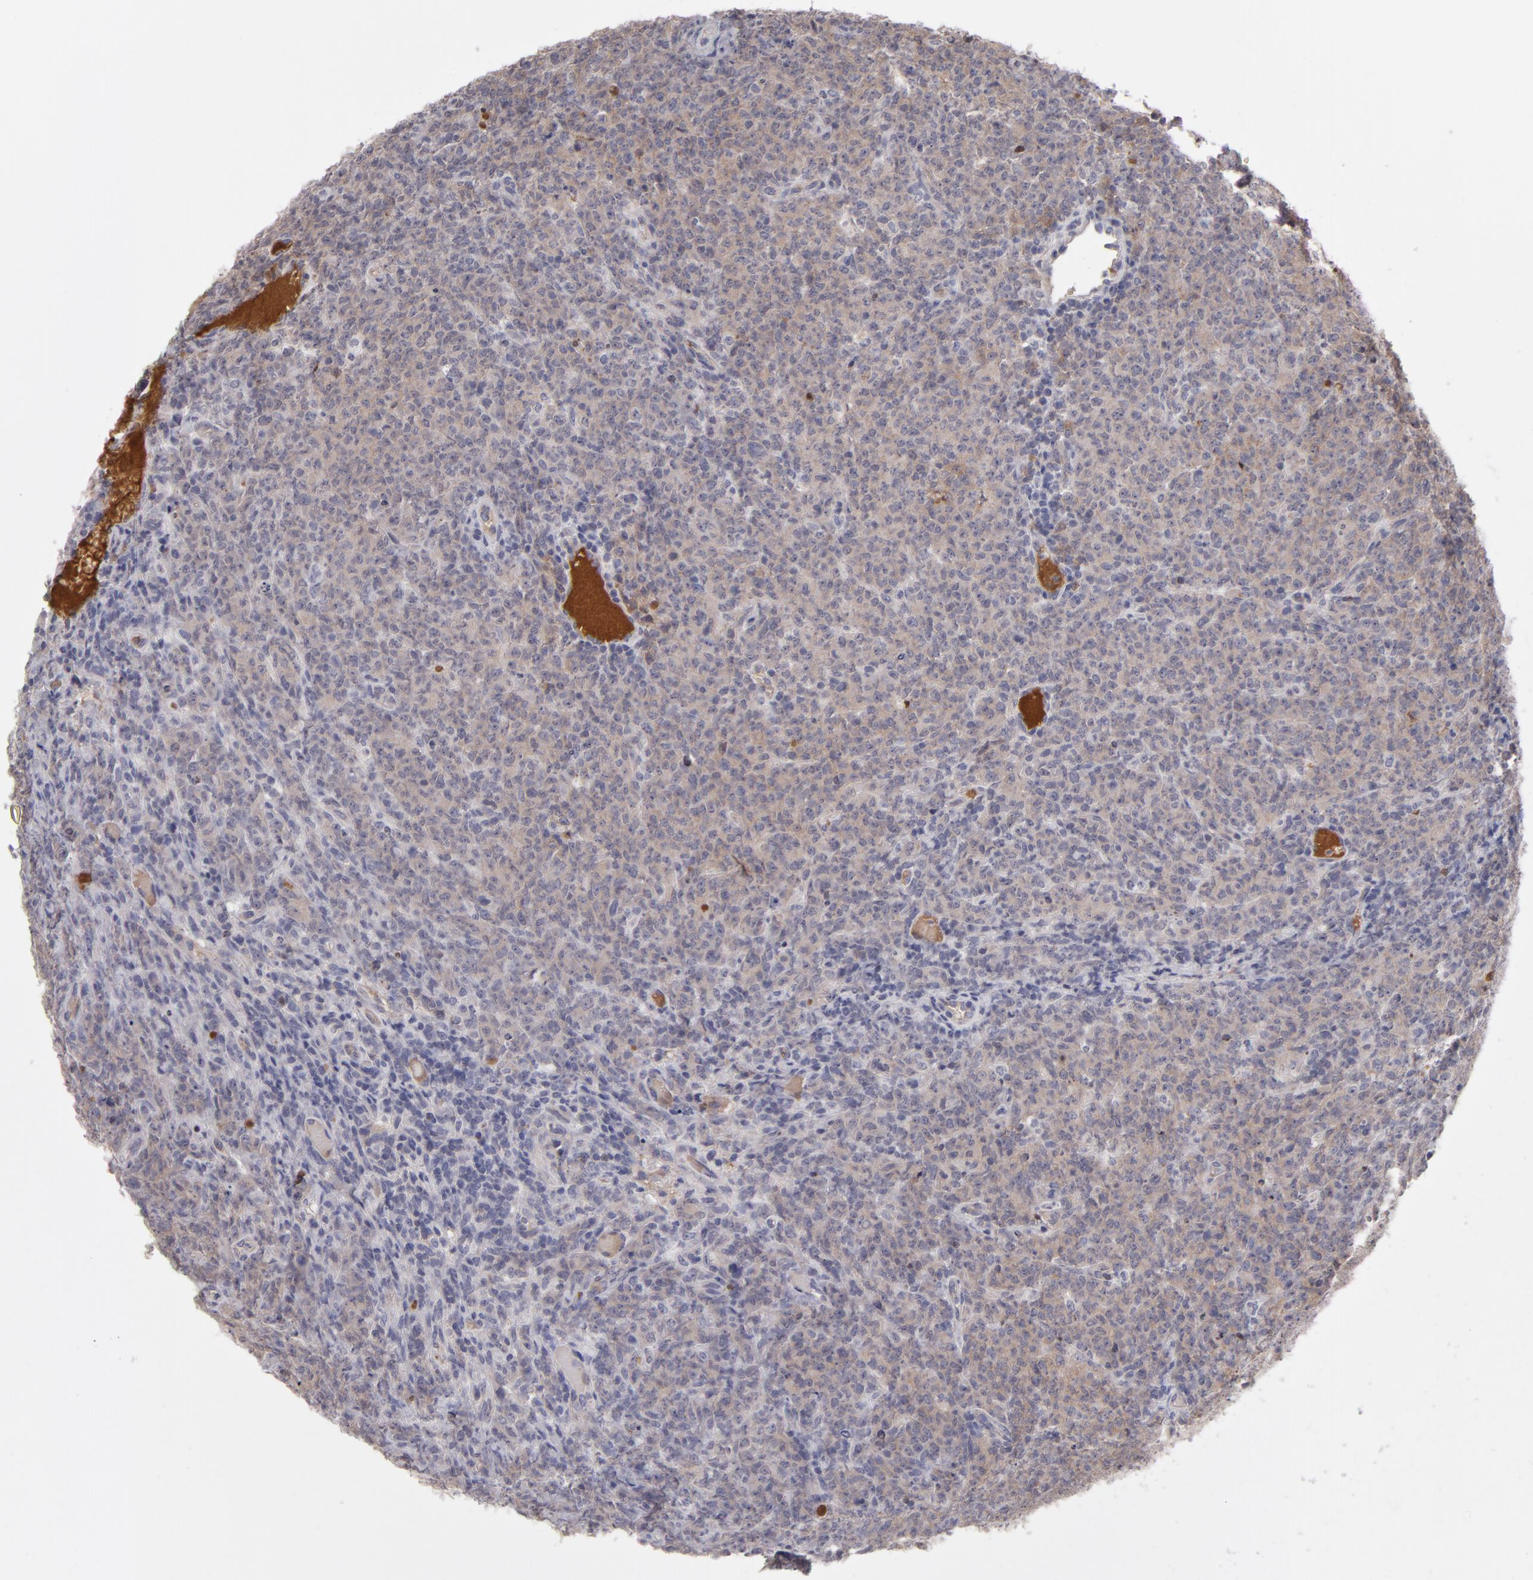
{"staining": {"intensity": "weak", "quantity": ">75%", "location": "cytoplasmic/membranous"}, "tissue": "lymphoma", "cell_type": "Tumor cells", "image_type": "cancer", "snomed": [{"axis": "morphology", "description": "Malignant lymphoma, non-Hodgkin's type, High grade"}, {"axis": "topography", "description": "Tonsil"}], "caption": "Immunohistochemical staining of malignant lymphoma, non-Hodgkin's type (high-grade) demonstrates low levels of weak cytoplasmic/membranous staining in approximately >75% of tumor cells.", "gene": "ITIH4", "patient": {"sex": "female", "age": 36}}